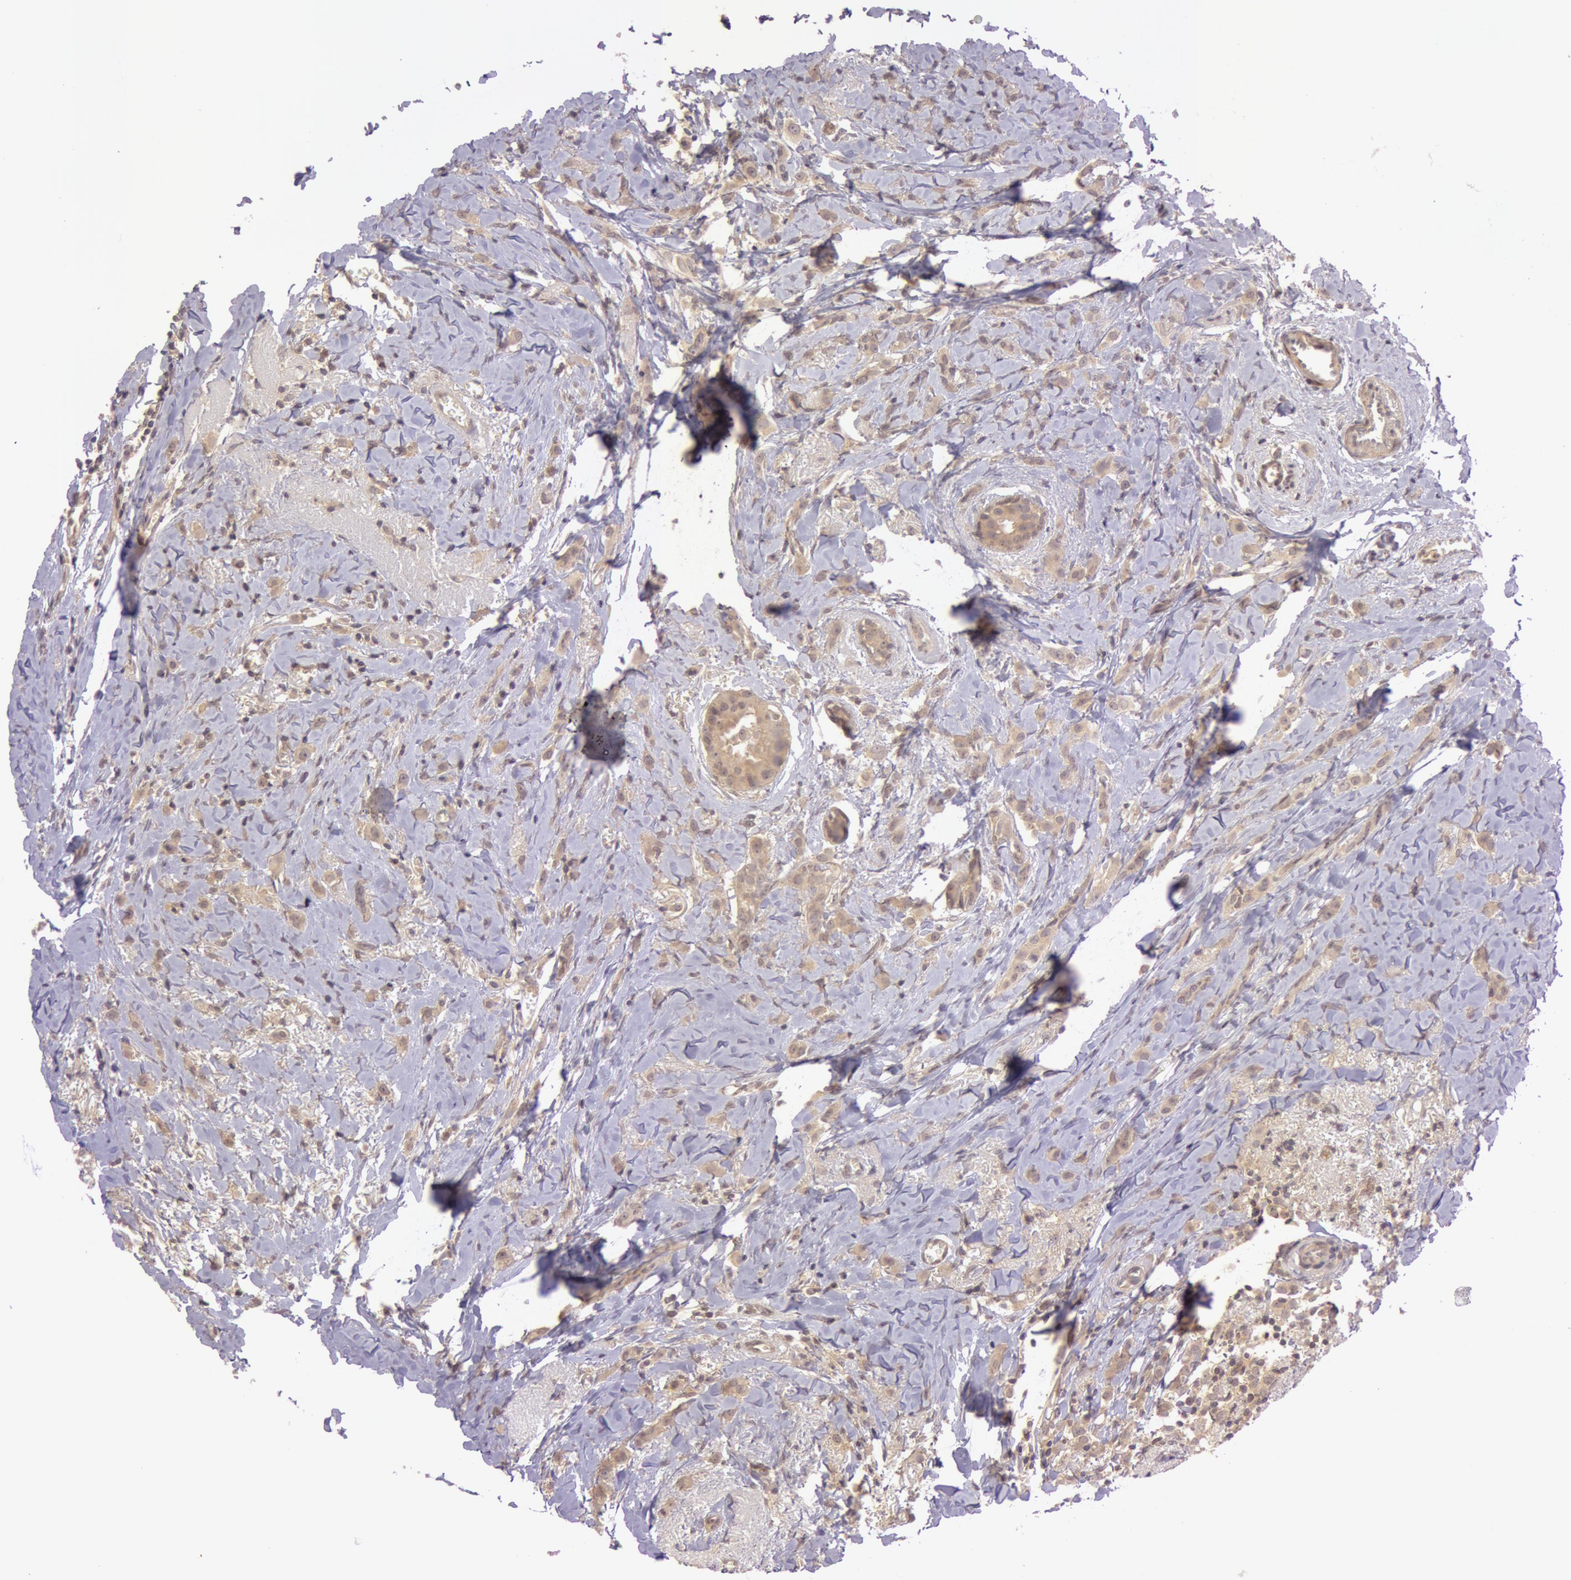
{"staining": {"intensity": "moderate", "quantity": ">75%", "location": "cytoplasmic/membranous"}, "tissue": "breast cancer", "cell_type": "Tumor cells", "image_type": "cancer", "snomed": [{"axis": "morphology", "description": "Lobular carcinoma"}, {"axis": "topography", "description": "Breast"}], "caption": "Immunohistochemistry (IHC) histopathology image of neoplastic tissue: human breast lobular carcinoma stained using immunohistochemistry (IHC) demonstrates medium levels of moderate protein expression localized specifically in the cytoplasmic/membranous of tumor cells, appearing as a cytoplasmic/membranous brown color.", "gene": "ATG2B", "patient": {"sex": "female", "age": 57}}